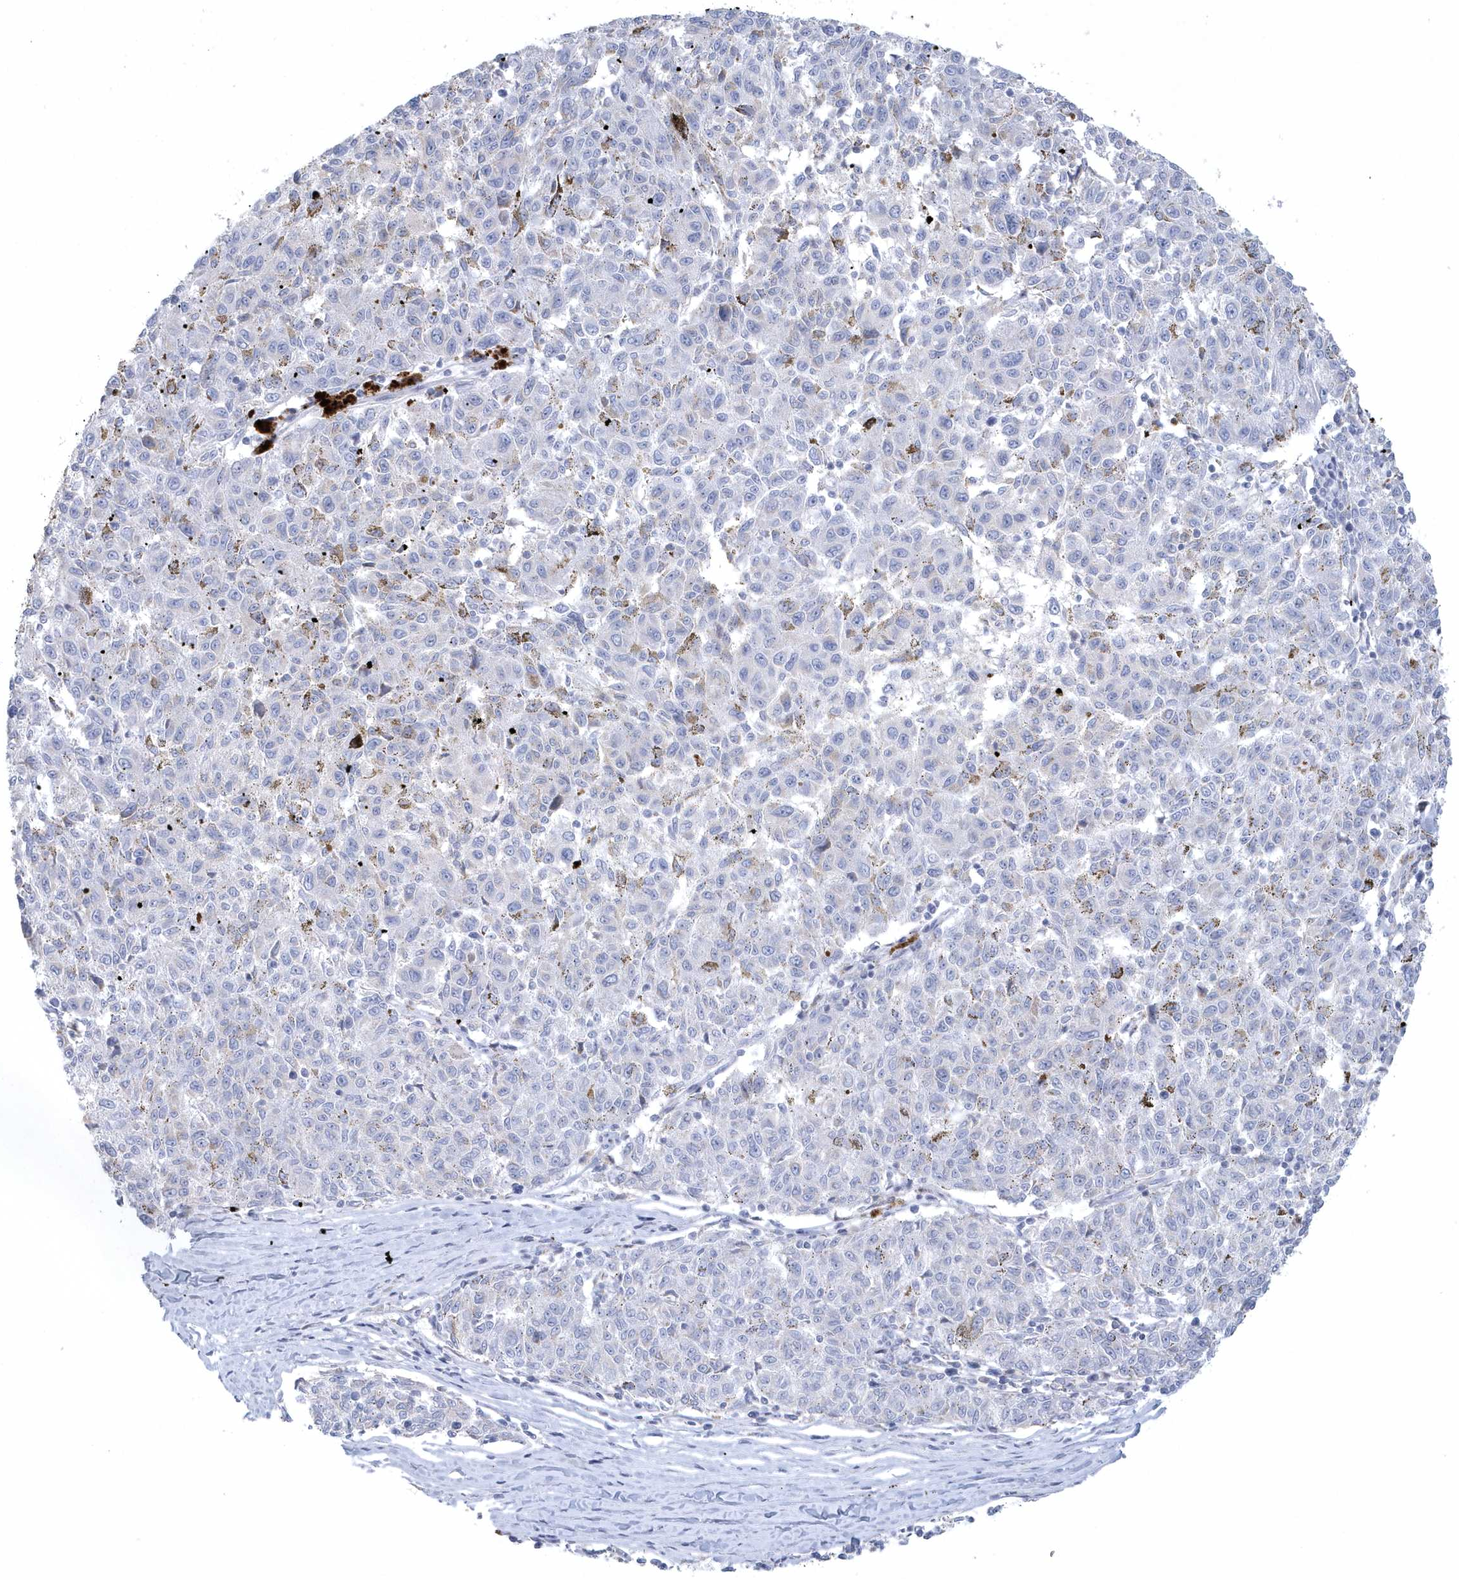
{"staining": {"intensity": "negative", "quantity": "none", "location": "none"}, "tissue": "melanoma", "cell_type": "Tumor cells", "image_type": "cancer", "snomed": [{"axis": "morphology", "description": "Malignant melanoma, NOS"}, {"axis": "topography", "description": "Skin"}], "caption": "Tumor cells show no significant staining in melanoma. (DAB IHC, high magnification).", "gene": "NIPAL1", "patient": {"sex": "female", "age": 72}}